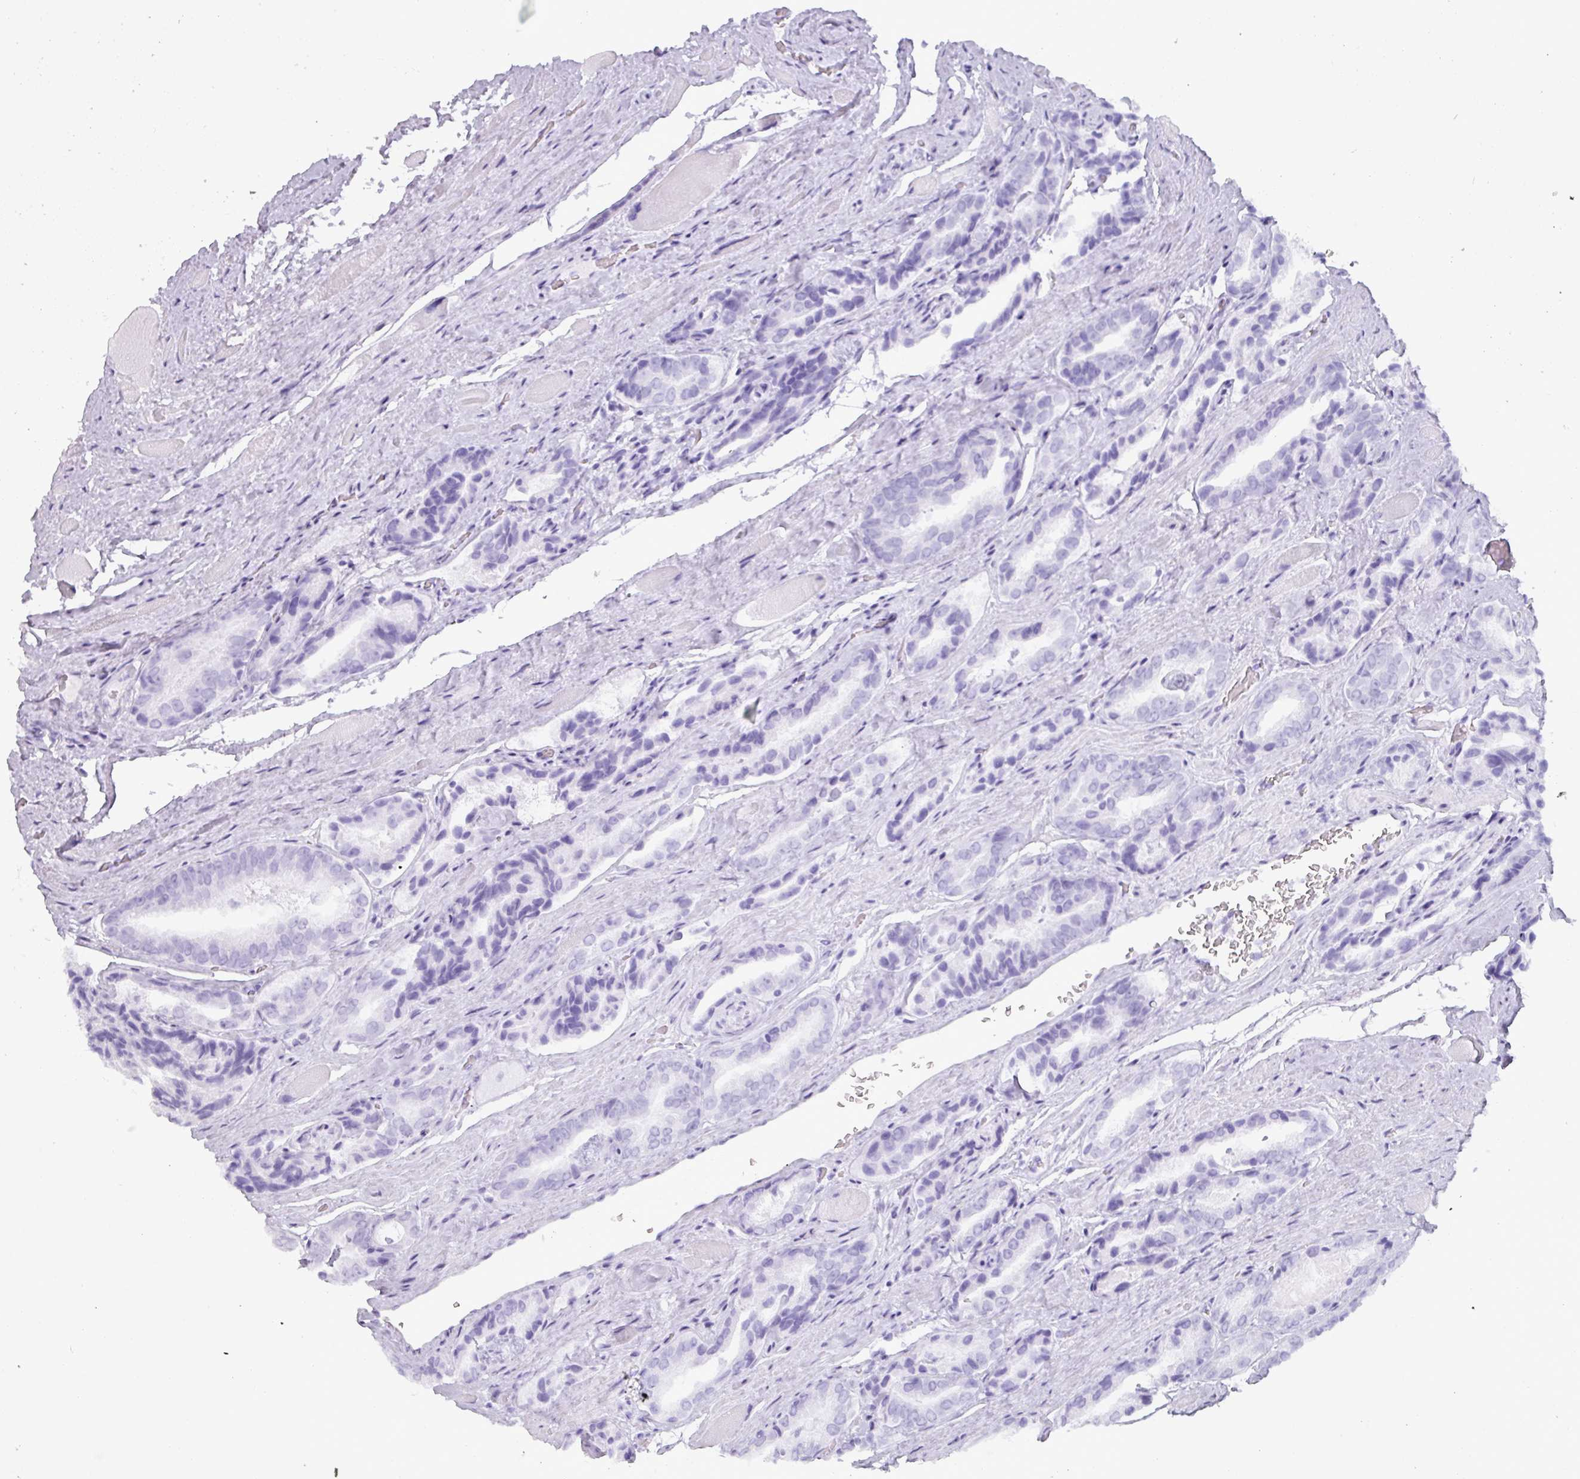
{"staining": {"intensity": "negative", "quantity": "none", "location": "none"}, "tissue": "prostate cancer", "cell_type": "Tumor cells", "image_type": "cancer", "snomed": [{"axis": "morphology", "description": "Adenocarcinoma, High grade"}, {"axis": "topography", "description": "Prostate"}], "caption": "Human prostate adenocarcinoma (high-grade) stained for a protein using immunohistochemistry (IHC) demonstrates no expression in tumor cells.", "gene": "SIK3", "patient": {"sex": "male", "age": 72}}